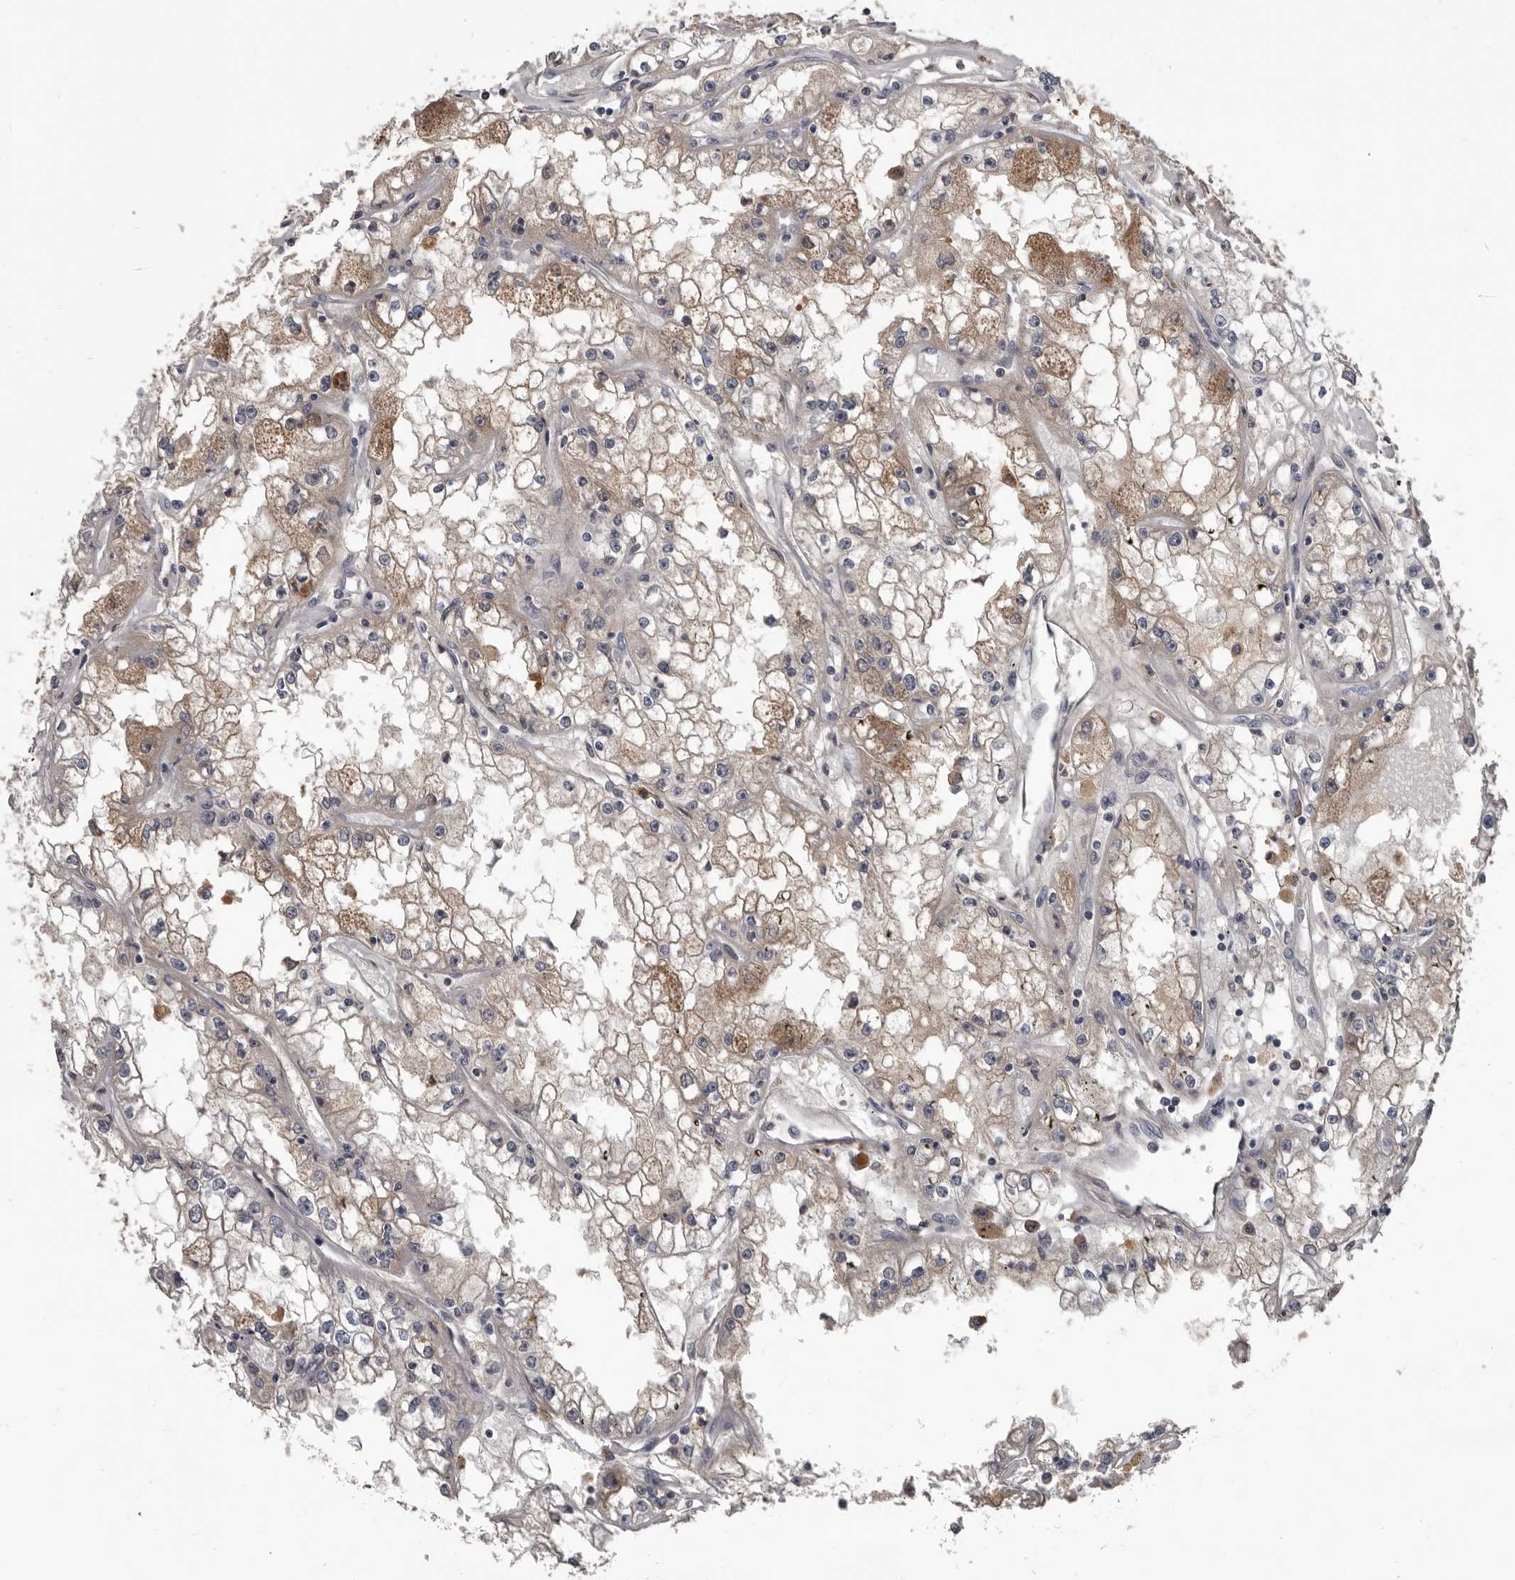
{"staining": {"intensity": "weak", "quantity": "25%-75%", "location": "cytoplasmic/membranous"}, "tissue": "renal cancer", "cell_type": "Tumor cells", "image_type": "cancer", "snomed": [{"axis": "morphology", "description": "Adenocarcinoma, NOS"}, {"axis": "topography", "description": "Kidney"}], "caption": "IHC staining of renal cancer, which exhibits low levels of weak cytoplasmic/membranous positivity in approximately 25%-75% of tumor cells indicating weak cytoplasmic/membranous protein staining. The staining was performed using DAB (brown) for protein detection and nuclei were counterstained in hematoxylin (blue).", "gene": "ALDH5A1", "patient": {"sex": "male", "age": 56}}